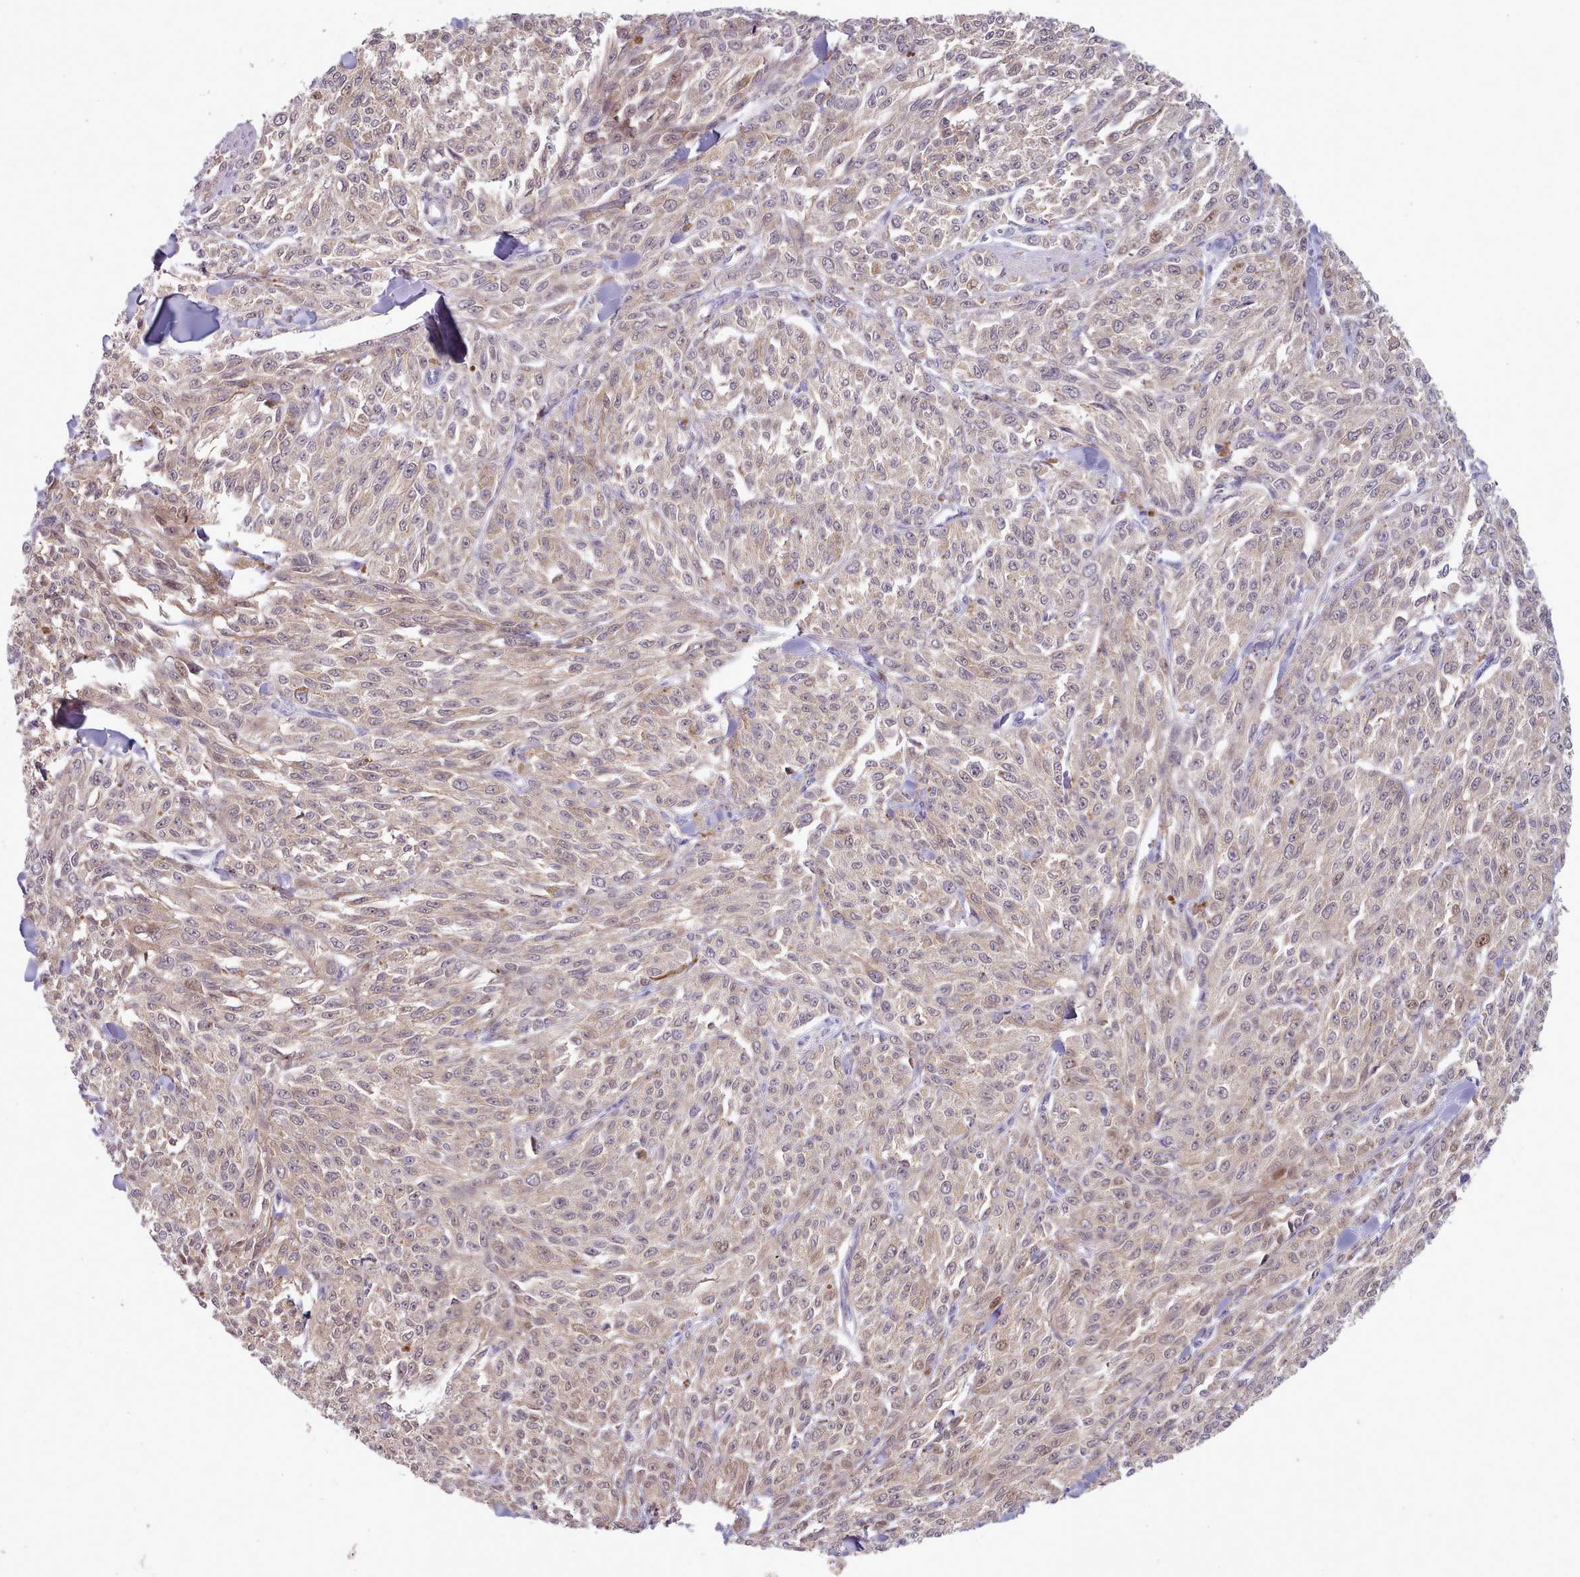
{"staining": {"intensity": "weak", "quantity": "<25%", "location": "cytoplasmic/membranous"}, "tissue": "melanoma", "cell_type": "Tumor cells", "image_type": "cancer", "snomed": [{"axis": "morphology", "description": "Malignant melanoma, NOS"}, {"axis": "topography", "description": "Skin"}], "caption": "An image of melanoma stained for a protein reveals no brown staining in tumor cells. The staining was performed using DAB (3,3'-diaminobenzidine) to visualize the protein expression in brown, while the nuclei were stained in blue with hematoxylin (Magnification: 20x).", "gene": "CLNS1A", "patient": {"sex": "female", "age": 52}}